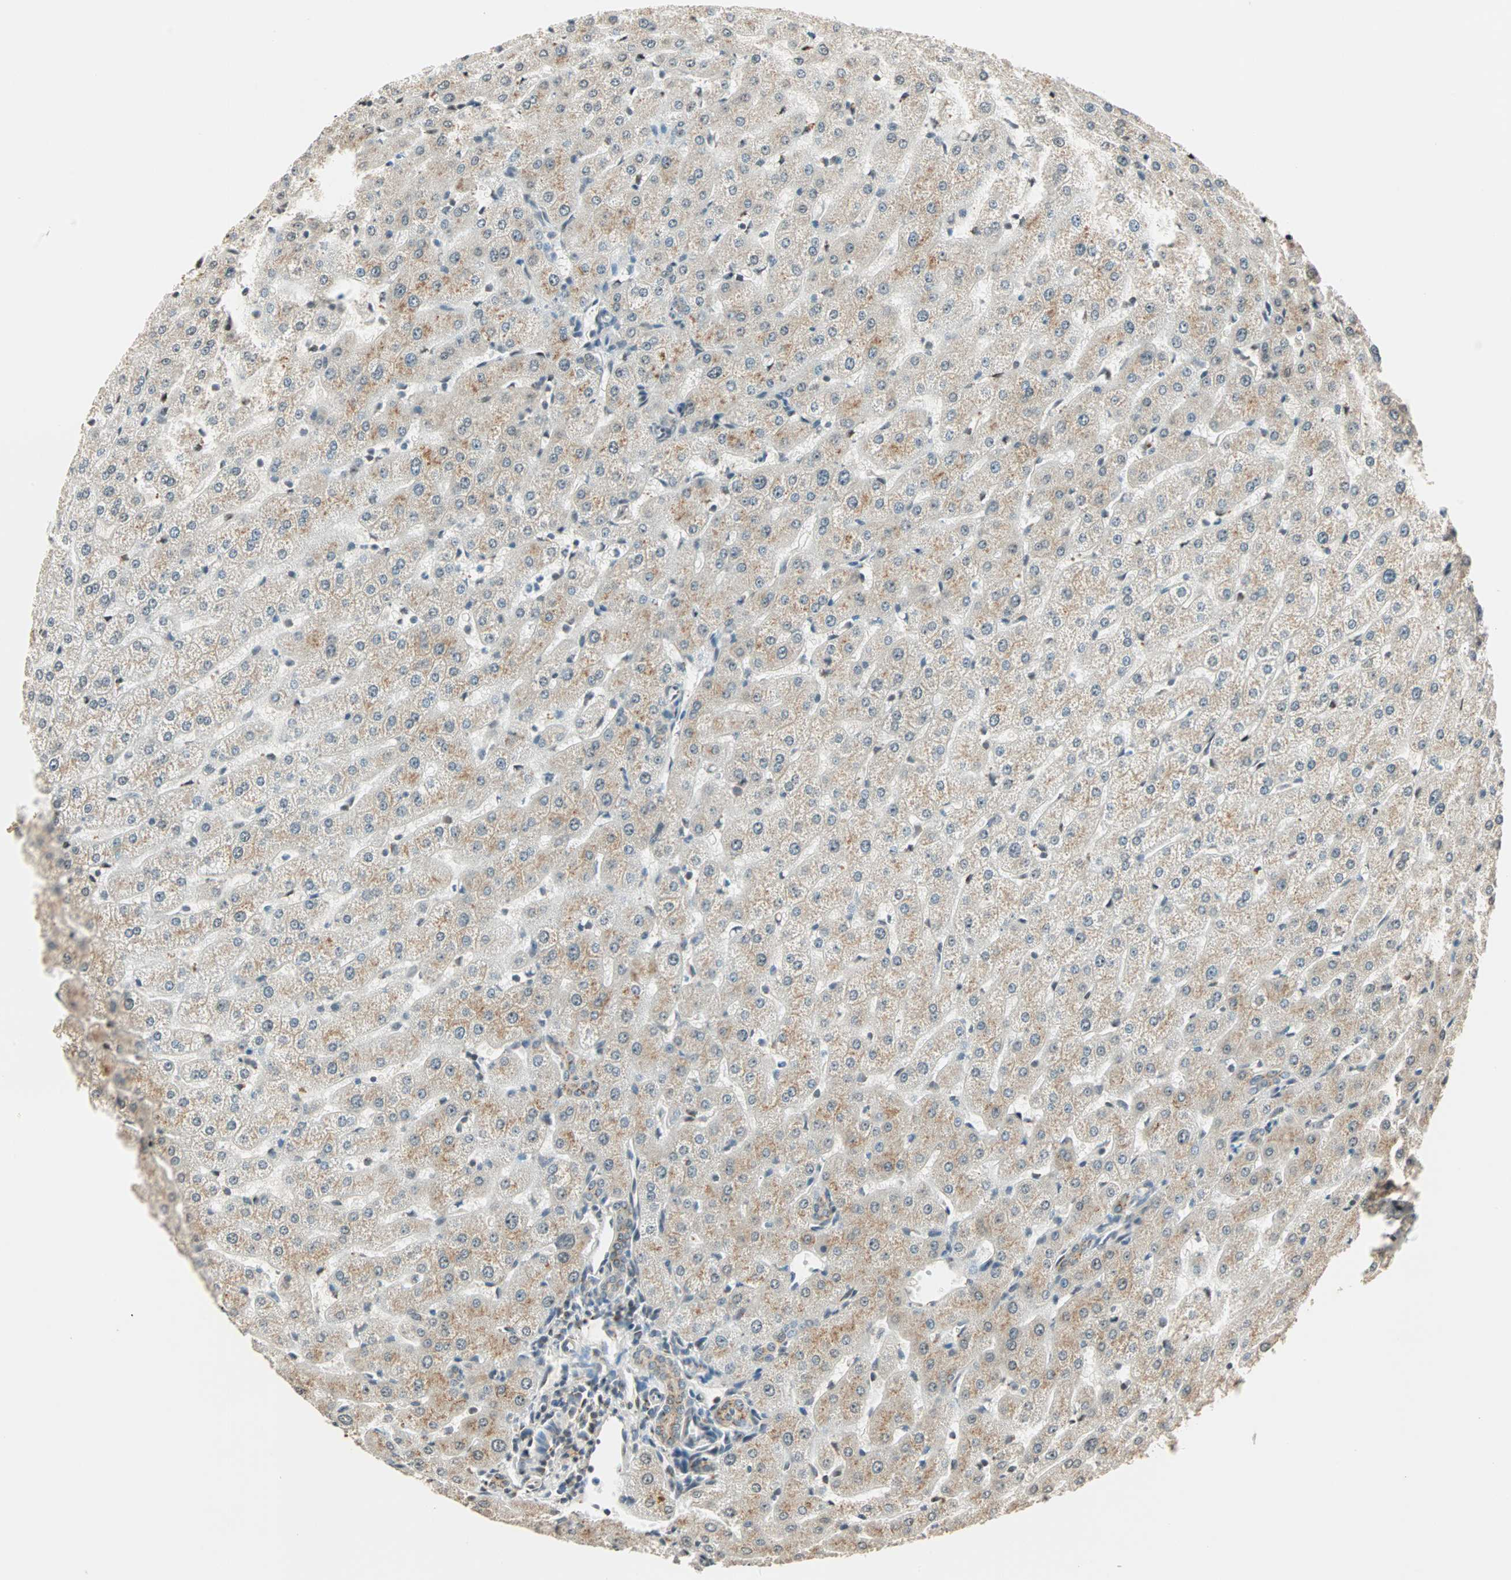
{"staining": {"intensity": "negative", "quantity": "none", "location": "none"}, "tissue": "liver", "cell_type": "Cholangiocytes", "image_type": "normal", "snomed": [{"axis": "morphology", "description": "Normal tissue, NOS"}, {"axis": "morphology", "description": "Fibrosis, NOS"}, {"axis": "topography", "description": "Liver"}], "caption": "Cholangiocytes show no significant staining in normal liver. (Brightfield microscopy of DAB (3,3'-diaminobenzidine) IHC at high magnification).", "gene": "PRDM2", "patient": {"sex": "female", "age": 29}}